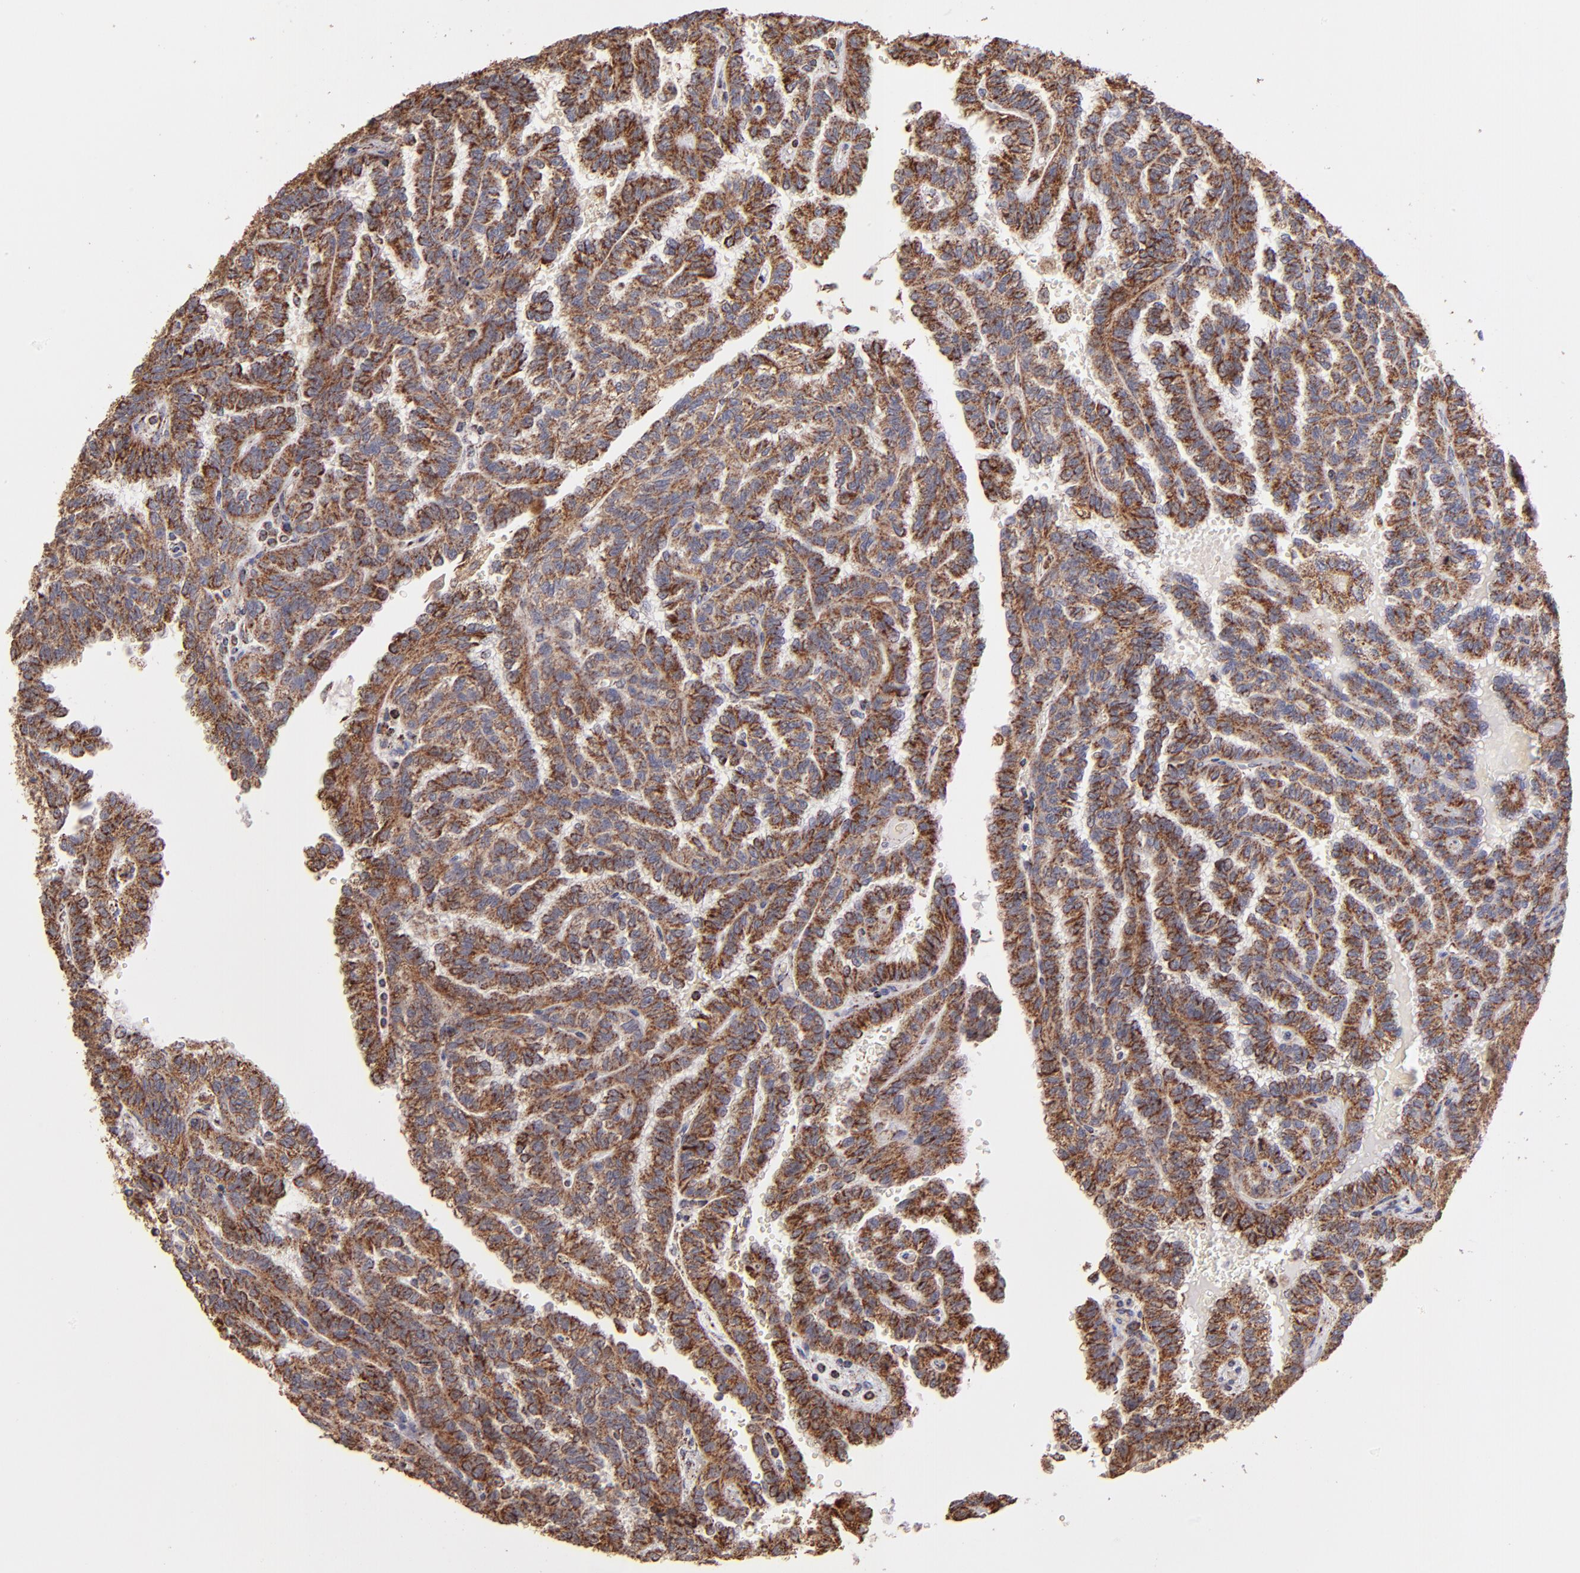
{"staining": {"intensity": "moderate", "quantity": ">75%", "location": "cytoplasmic/membranous"}, "tissue": "renal cancer", "cell_type": "Tumor cells", "image_type": "cancer", "snomed": [{"axis": "morphology", "description": "Inflammation, NOS"}, {"axis": "morphology", "description": "Adenocarcinoma, NOS"}, {"axis": "topography", "description": "Kidney"}], "caption": "Renal adenocarcinoma tissue shows moderate cytoplasmic/membranous staining in about >75% of tumor cells, visualized by immunohistochemistry.", "gene": "DLST", "patient": {"sex": "male", "age": 68}}